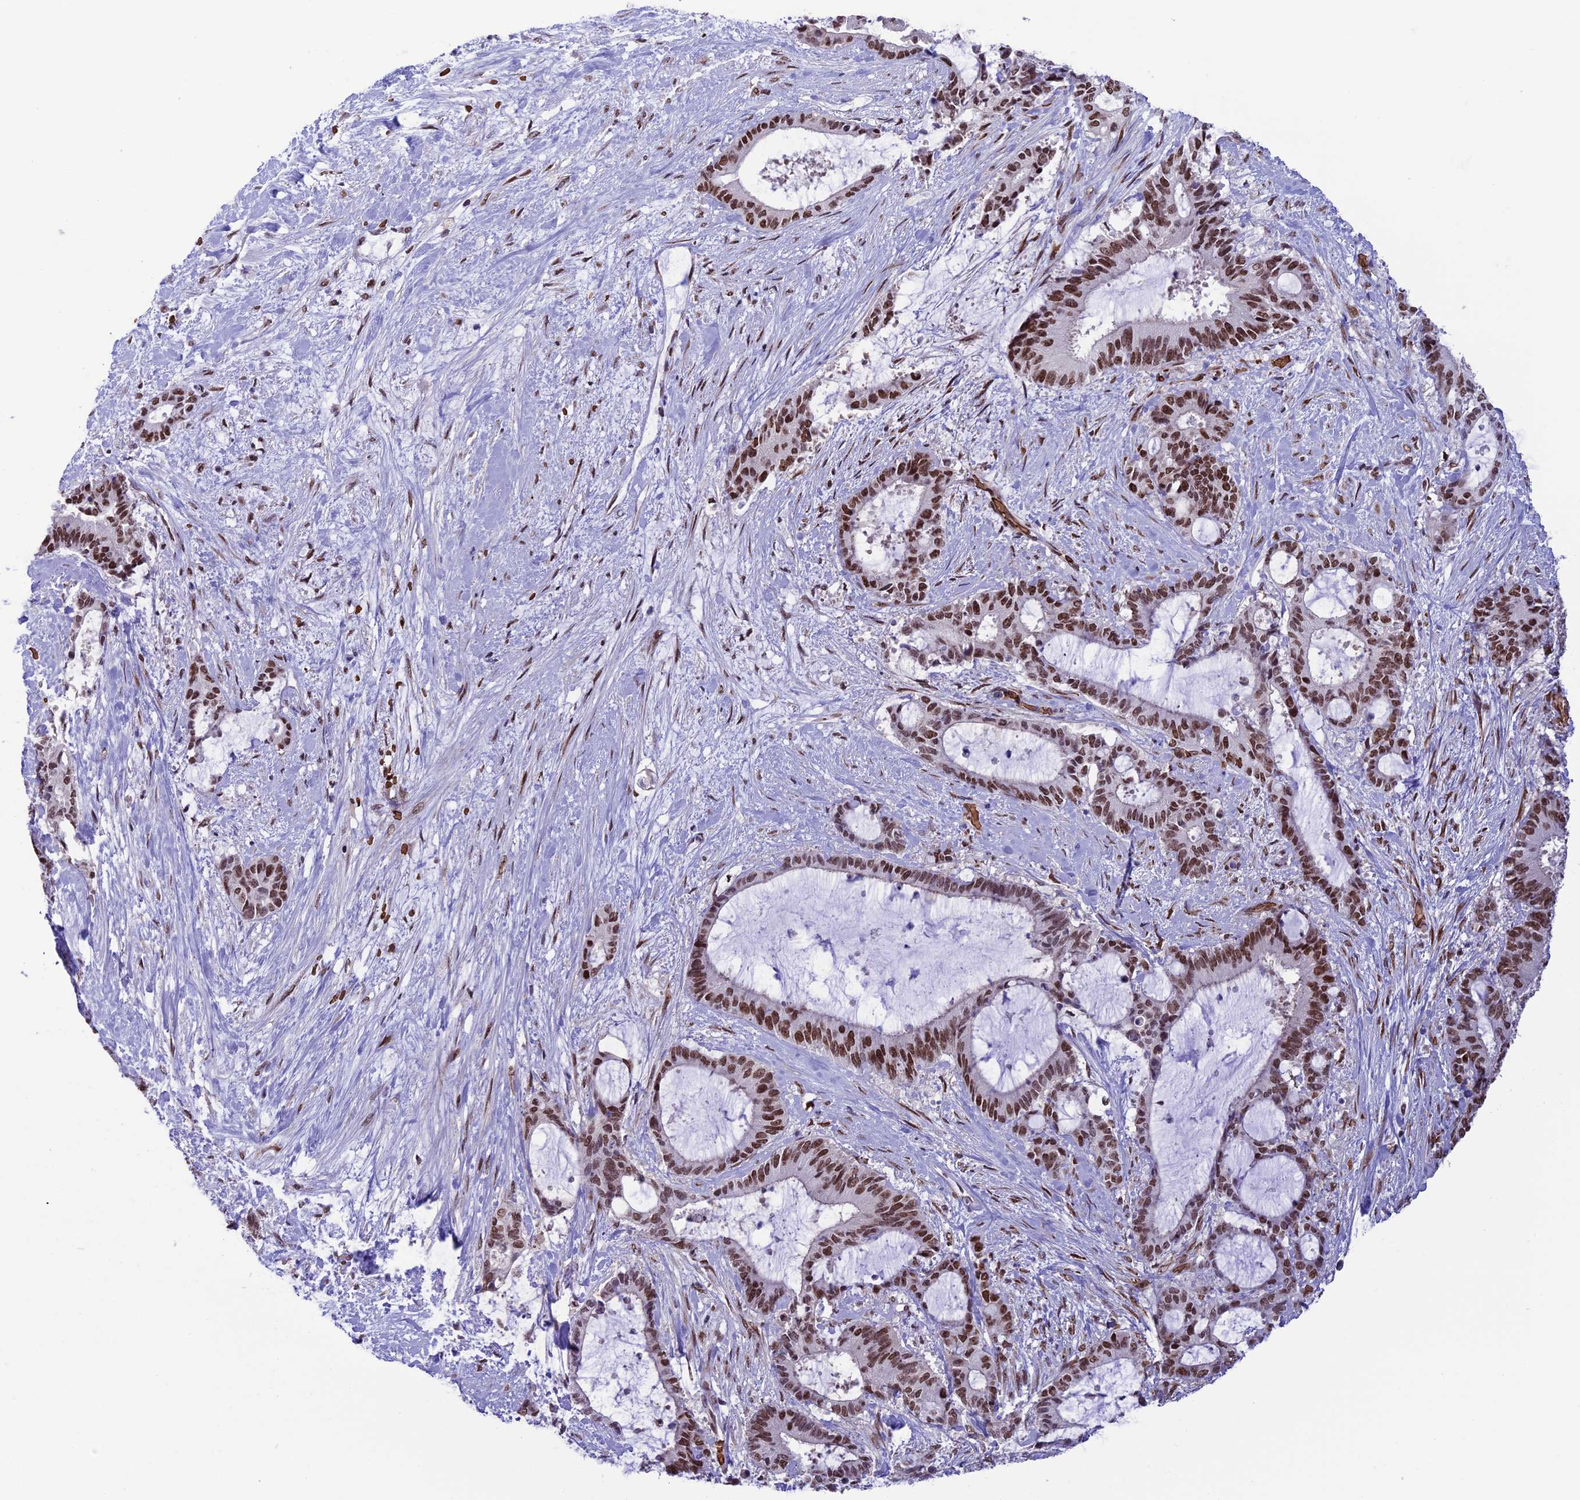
{"staining": {"intensity": "strong", "quantity": ">75%", "location": "nuclear"}, "tissue": "liver cancer", "cell_type": "Tumor cells", "image_type": "cancer", "snomed": [{"axis": "morphology", "description": "Normal tissue, NOS"}, {"axis": "morphology", "description": "Cholangiocarcinoma"}, {"axis": "topography", "description": "Liver"}, {"axis": "topography", "description": "Peripheral nerve tissue"}], "caption": "Immunohistochemical staining of human cholangiocarcinoma (liver) demonstrates strong nuclear protein staining in approximately >75% of tumor cells. The staining was performed using DAB (3,3'-diaminobenzidine) to visualize the protein expression in brown, while the nuclei were stained in blue with hematoxylin (Magnification: 20x).", "gene": "MPHOSPH8", "patient": {"sex": "female", "age": 73}}